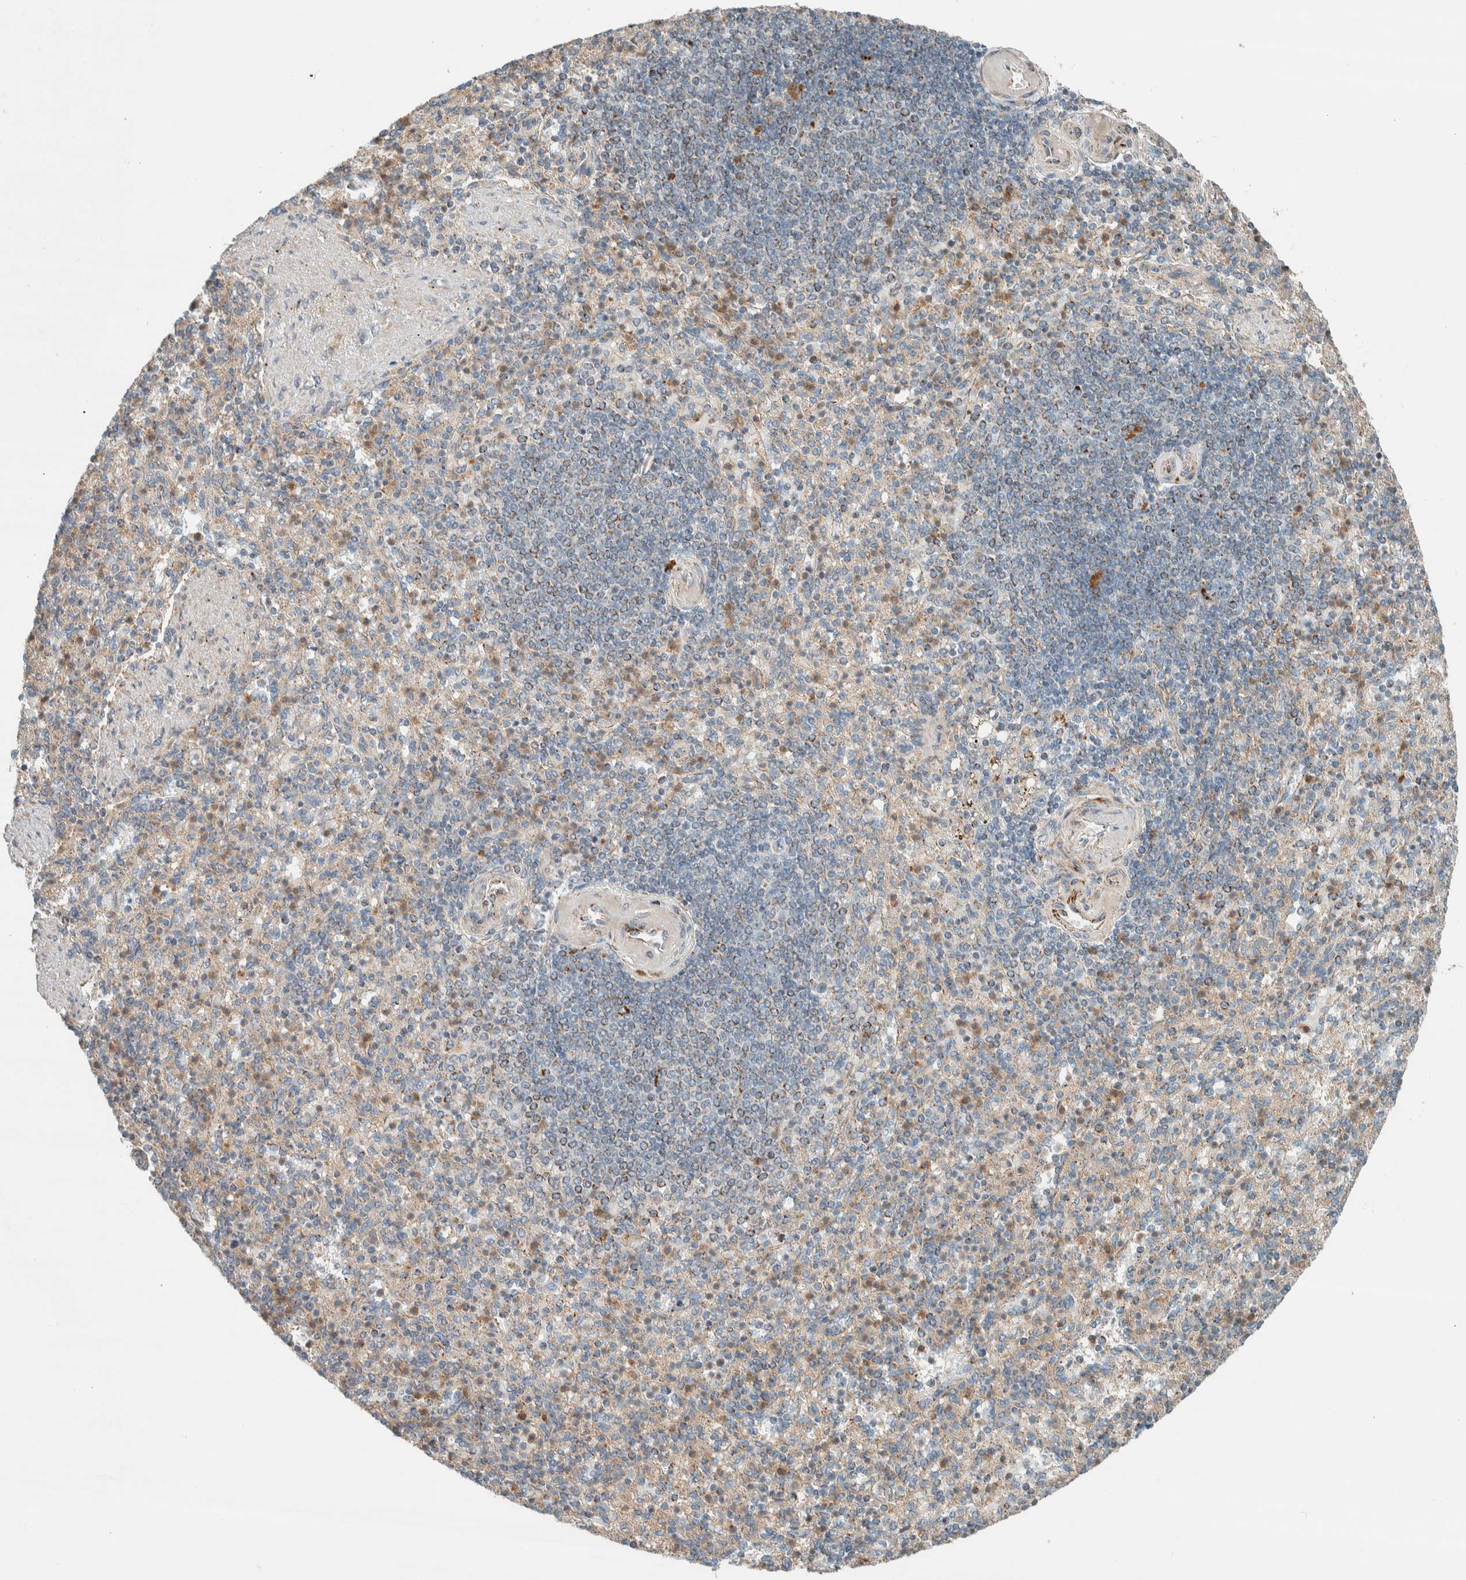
{"staining": {"intensity": "weak", "quantity": "25%-75%", "location": "cytoplasmic/membranous"}, "tissue": "spleen", "cell_type": "Cells in red pulp", "image_type": "normal", "snomed": [{"axis": "morphology", "description": "Normal tissue, NOS"}, {"axis": "topography", "description": "Spleen"}], "caption": "Immunohistochemistry micrograph of unremarkable spleen: human spleen stained using immunohistochemistry (IHC) shows low levels of weak protein expression localized specifically in the cytoplasmic/membranous of cells in red pulp, appearing as a cytoplasmic/membranous brown color.", "gene": "SLFN12L", "patient": {"sex": "female", "age": 74}}